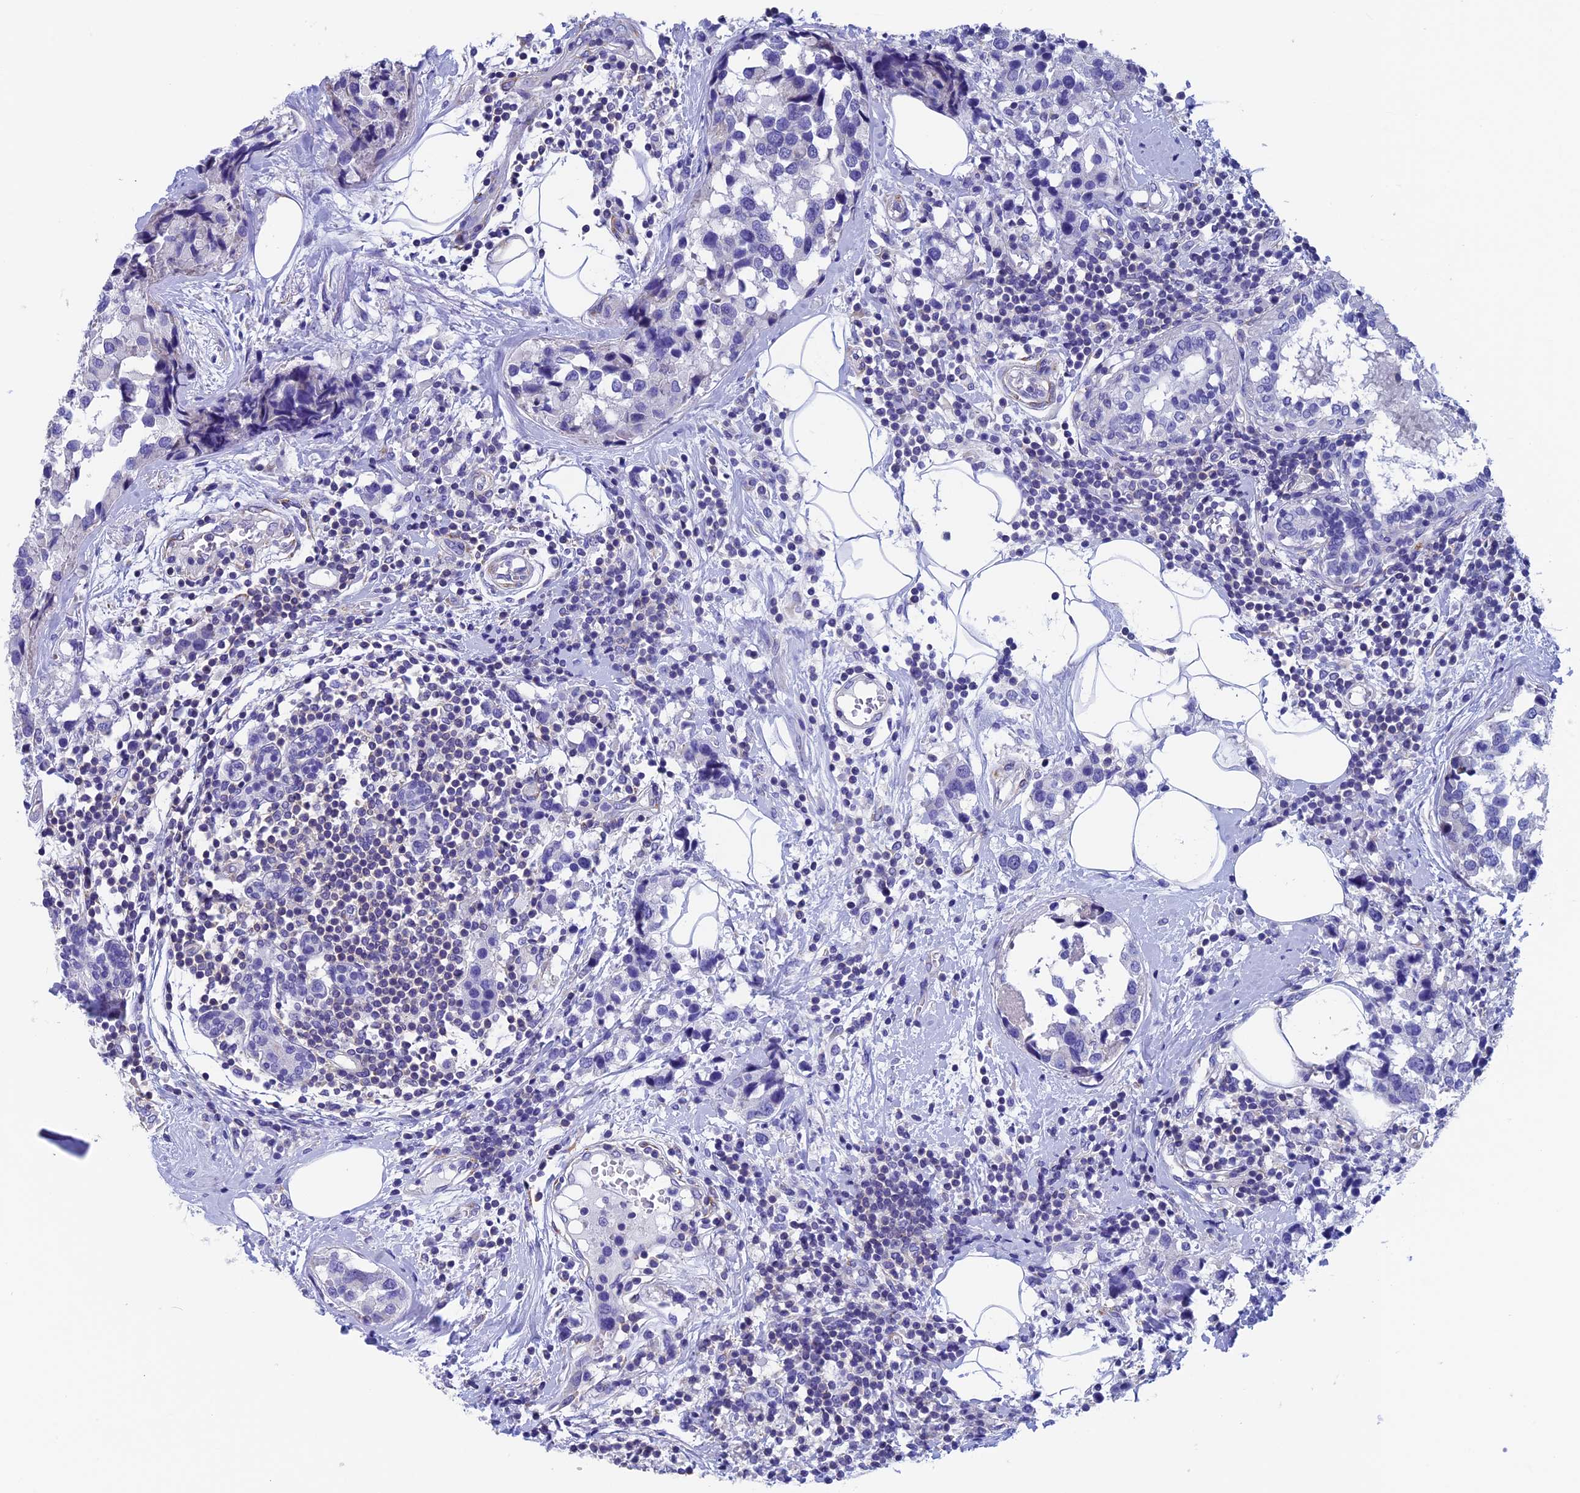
{"staining": {"intensity": "negative", "quantity": "none", "location": "none"}, "tissue": "breast cancer", "cell_type": "Tumor cells", "image_type": "cancer", "snomed": [{"axis": "morphology", "description": "Lobular carcinoma"}, {"axis": "topography", "description": "Breast"}], "caption": "A histopathology image of human breast cancer is negative for staining in tumor cells. (DAB (3,3'-diaminobenzidine) immunohistochemistry (IHC) visualized using brightfield microscopy, high magnification).", "gene": "SEPTIN1", "patient": {"sex": "female", "age": 59}}